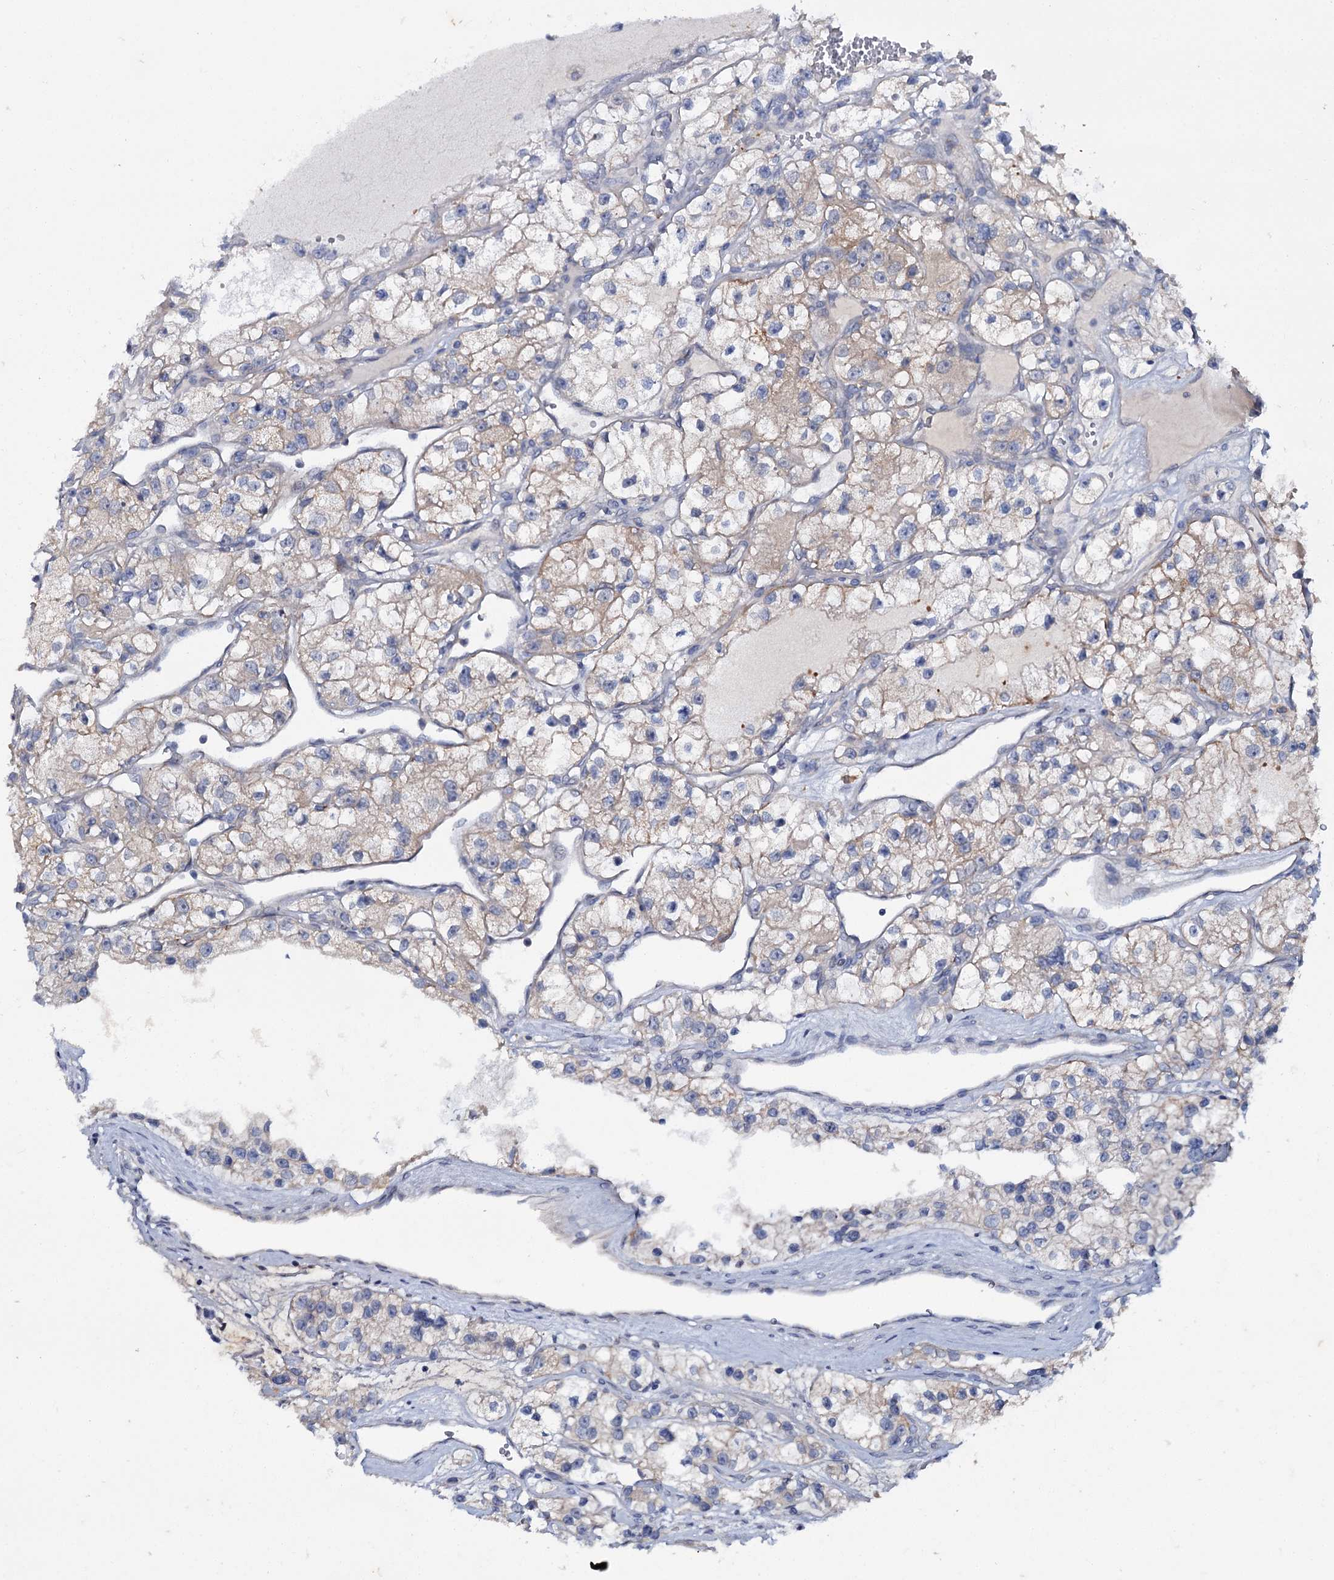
{"staining": {"intensity": "weak", "quantity": "<25%", "location": "cytoplasmic/membranous"}, "tissue": "renal cancer", "cell_type": "Tumor cells", "image_type": "cancer", "snomed": [{"axis": "morphology", "description": "Adenocarcinoma, NOS"}, {"axis": "topography", "description": "Kidney"}], "caption": "The IHC photomicrograph has no significant staining in tumor cells of renal cancer (adenocarcinoma) tissue.", "gene": "MID1IP1", "patient": {"sex": "female", "age": 57}}